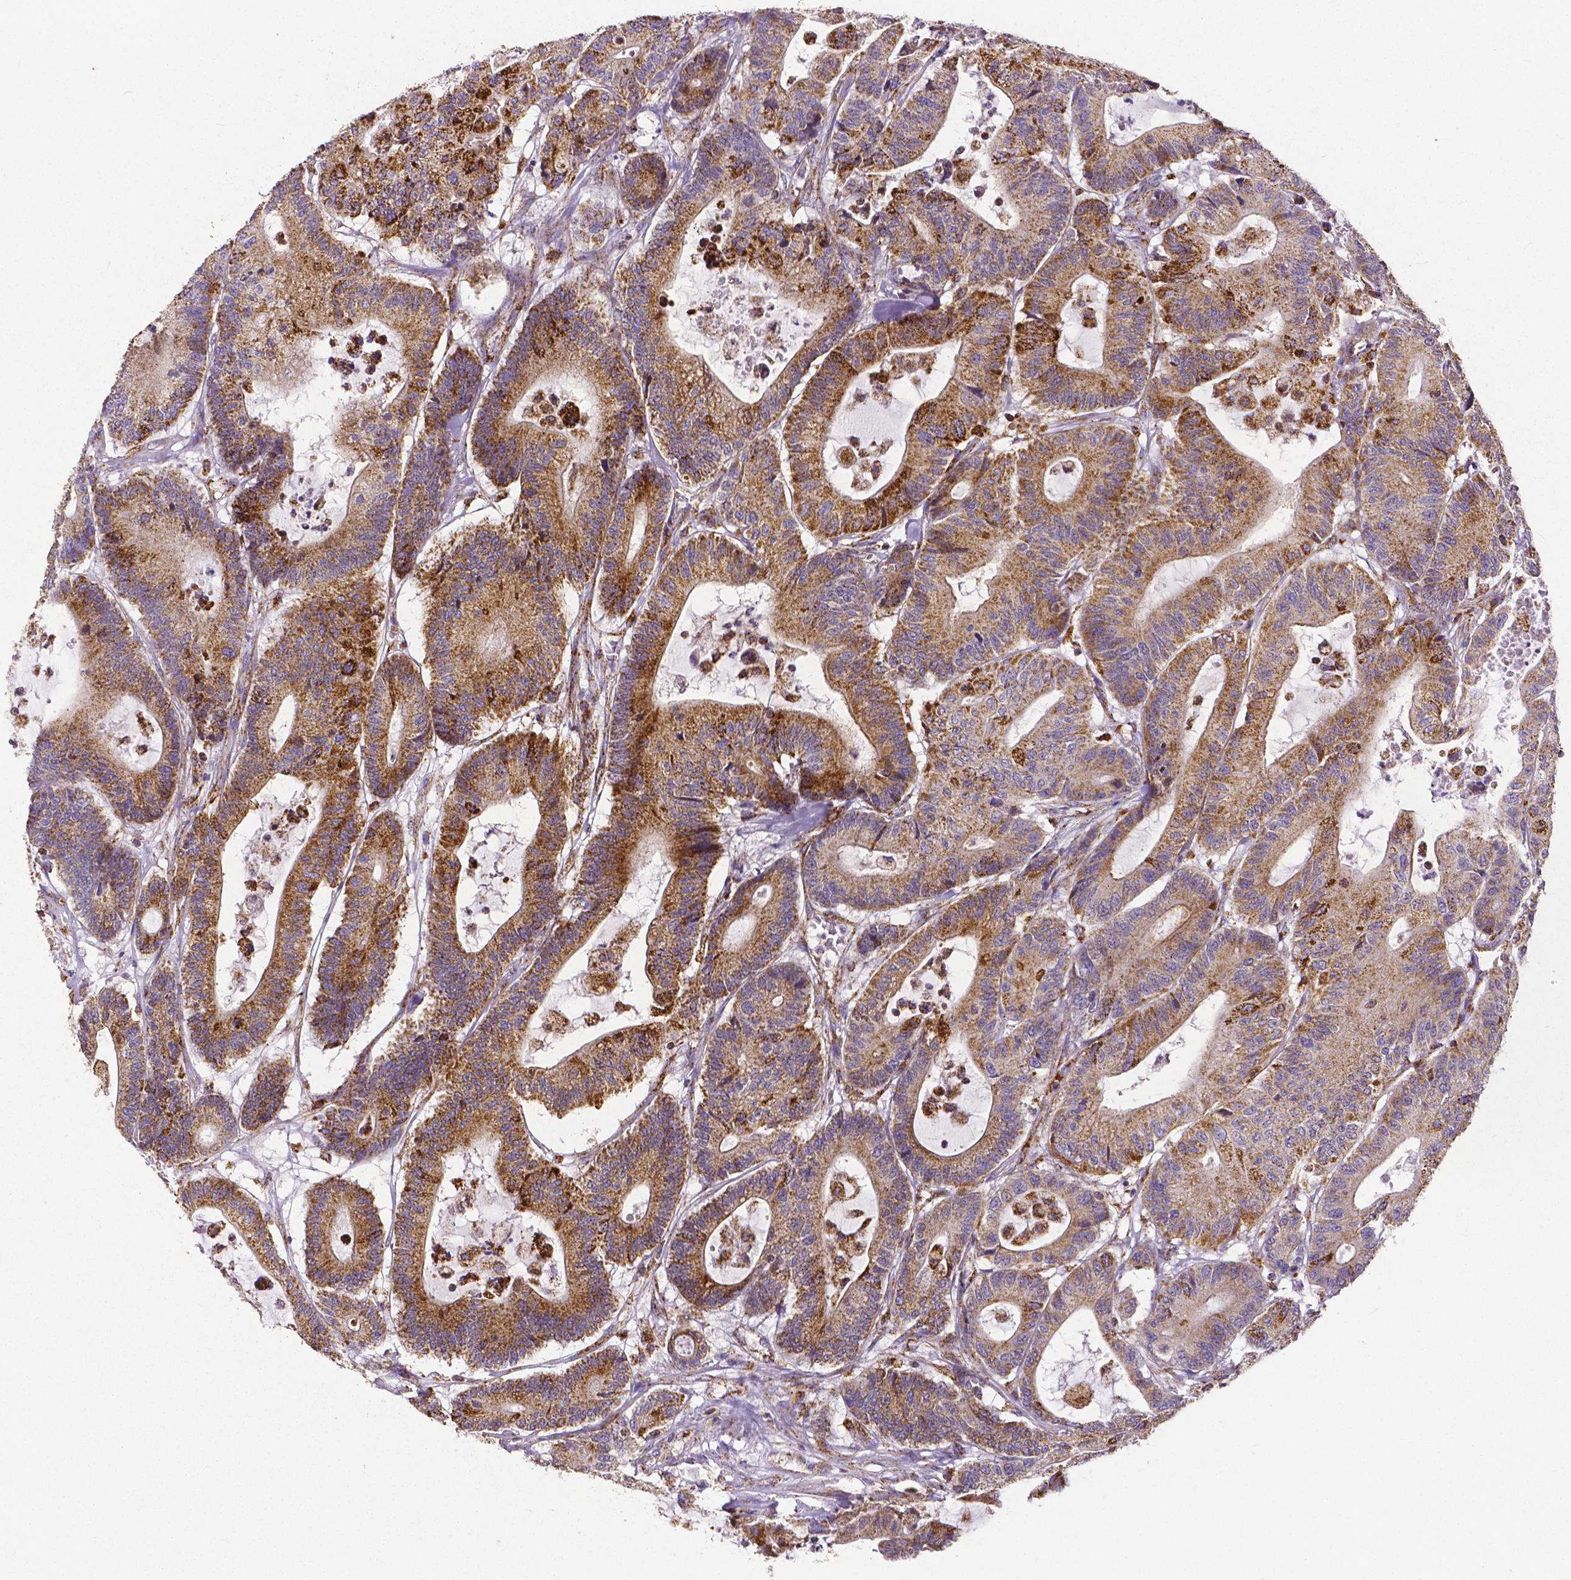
{"staining": {"intensity": "moderate", "quantity": ">75%", "location": "cytoplasmic/membranous"}, "tissue": "colorectal cancer", "cell_type": "Tumor cells", "image_type": "cancer", "snomed": [{"axis": "morphology", "description": "Adenocarcinoma, NOS"}, {"axis": "topography", "description": "Colon"}], "caption": "A micrograph showing moderate cytoplasmic/membranous staining in approximately >75% of tumor cells in adenocarcinoma (colorectal), as visualized by brown immunohistochemical staining.", "gene": "MACC1", "patient": {"sex": "female", "age": 84}}